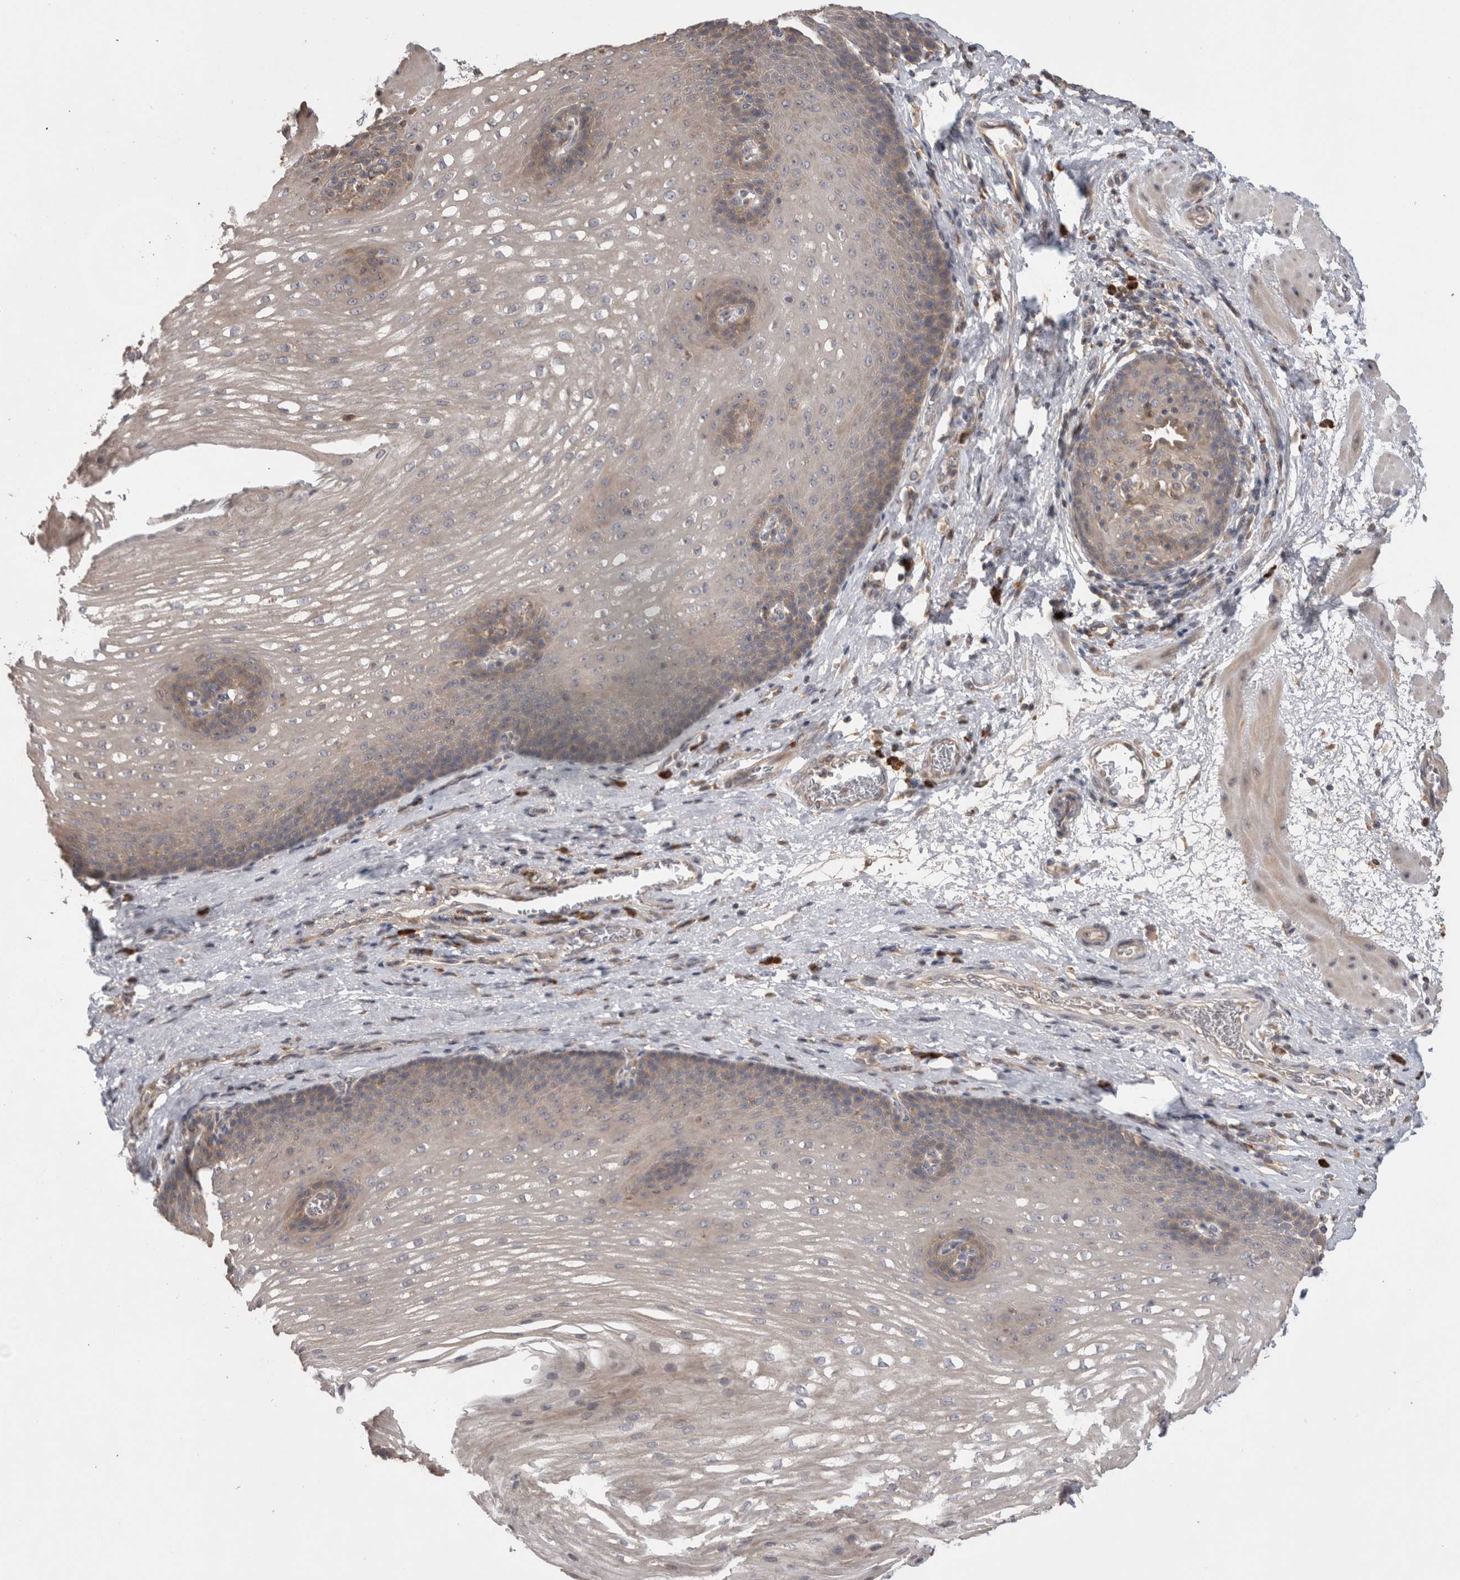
{"staining": {"intensity": "moderate", "quantity": "25%-75%", "location": "cytoplasmic/membranous"}, "tissue": "esophagus", "cell_type": "Squamous epithelial cells", "image_type": "normal", "snomed": [{"axis": "morphology", "description": "Normal tissue, NOS"}, {"axis": "topography", "description": "Esophagus"}], "caption": "About 25%-75% of squamous epithelial cells in normal esophagus demonstrate moderate cytoplasmic/membranous protein positivity as visualized by brown immunohistochemical staining.", "gene": "TBCE", "patient": {"sex": "male", "age": 48}}